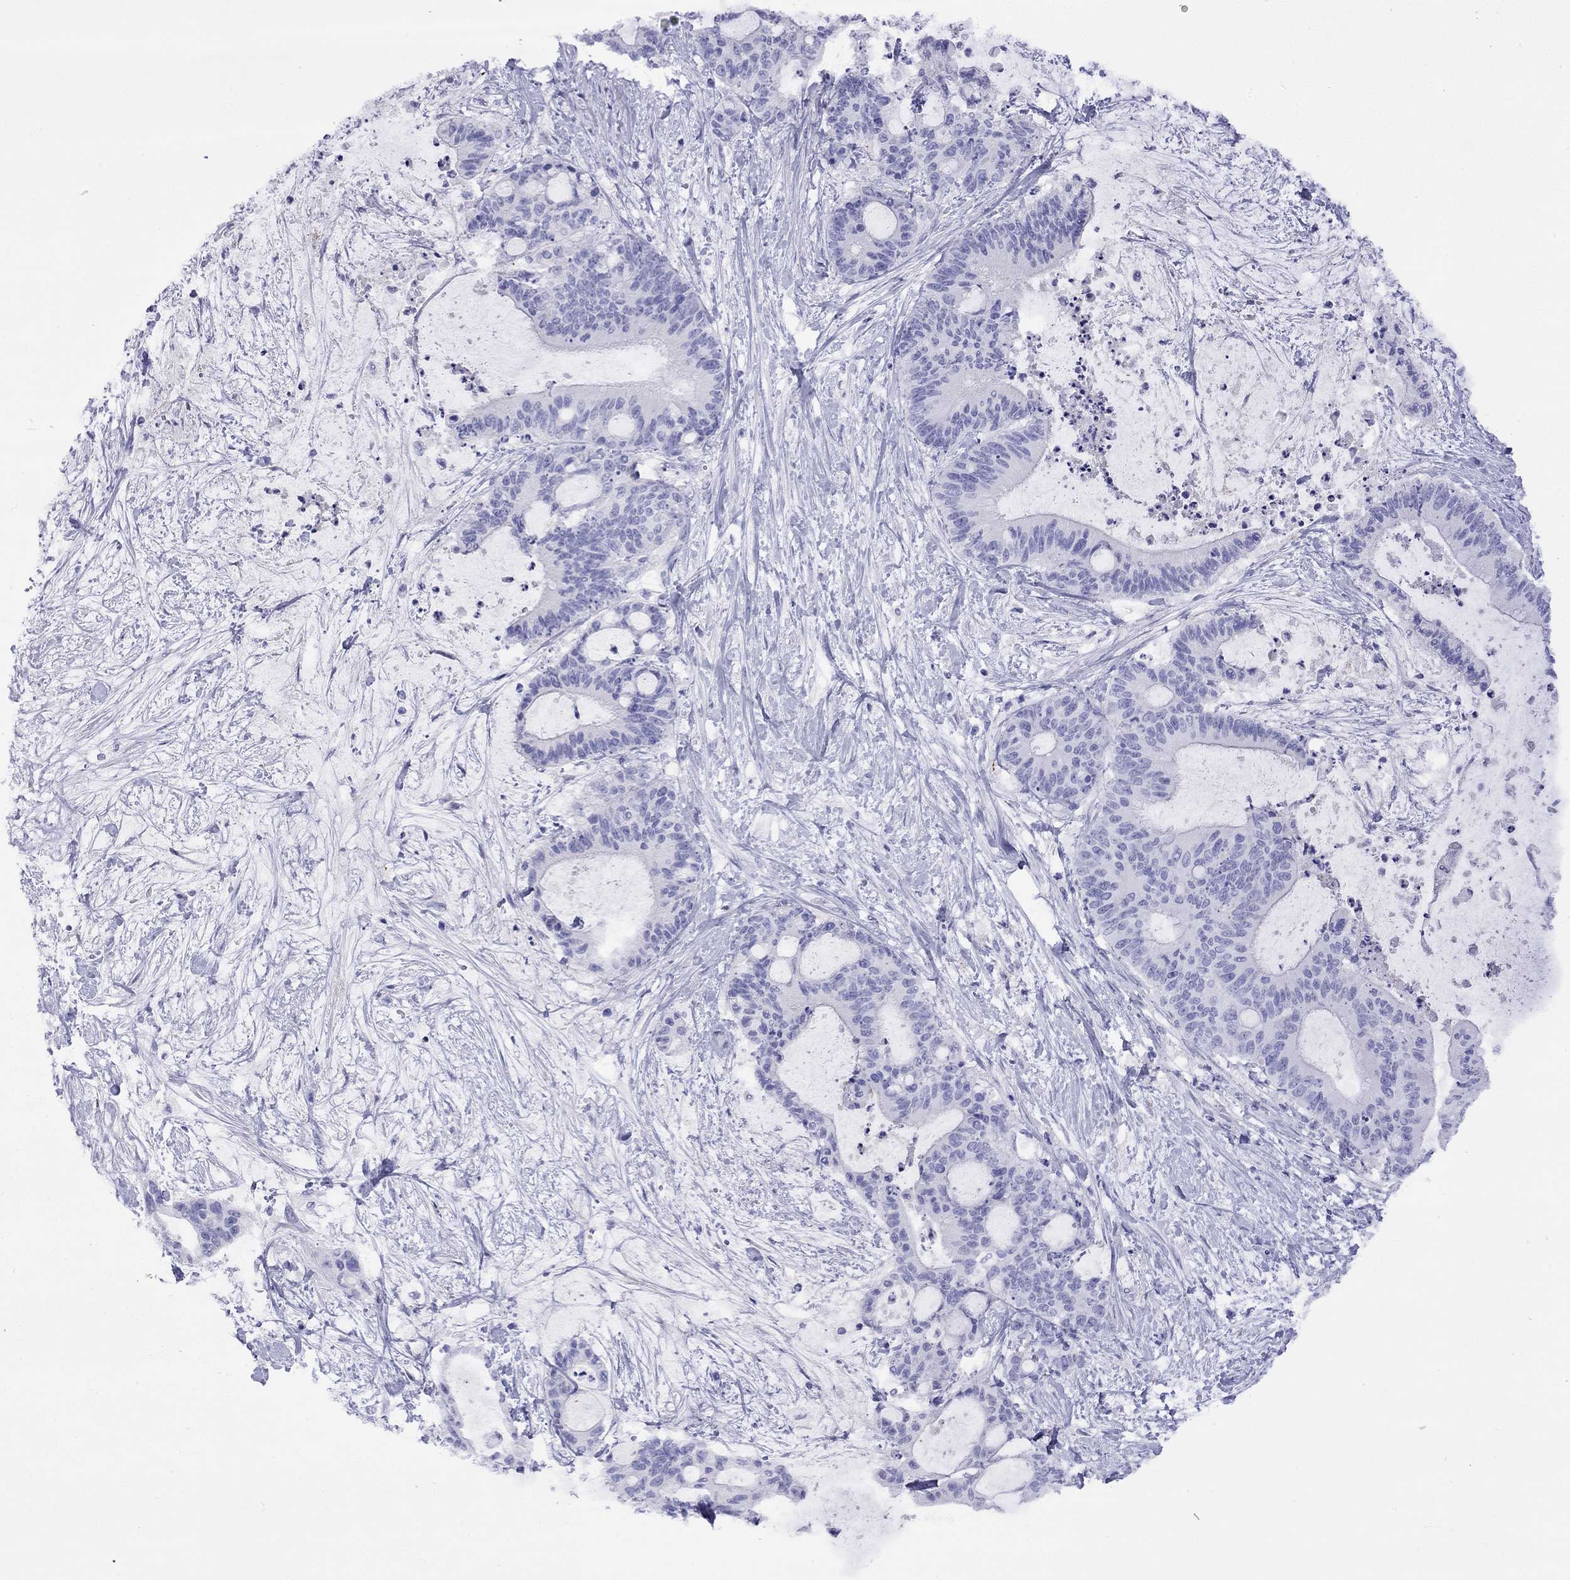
{"staining": {"intensity": "negative", "quantity": "none", "location": "none"}, "tissue": "liver cancer", "cell_type": "Tumor cells", "image_type": "cancer", "snomed": [{"axis": "morphology", "description": "Cholangiocarcinoma"}, {"axis": "topography", "description": "Liver"}], "caption": "Immunohistochemical staining of human liver cholangiocarcinoma demonstrates no significant positivity in tumor cells.", "gene": "SLC30A8", "patient": {"sex": "female", "age": 73}}